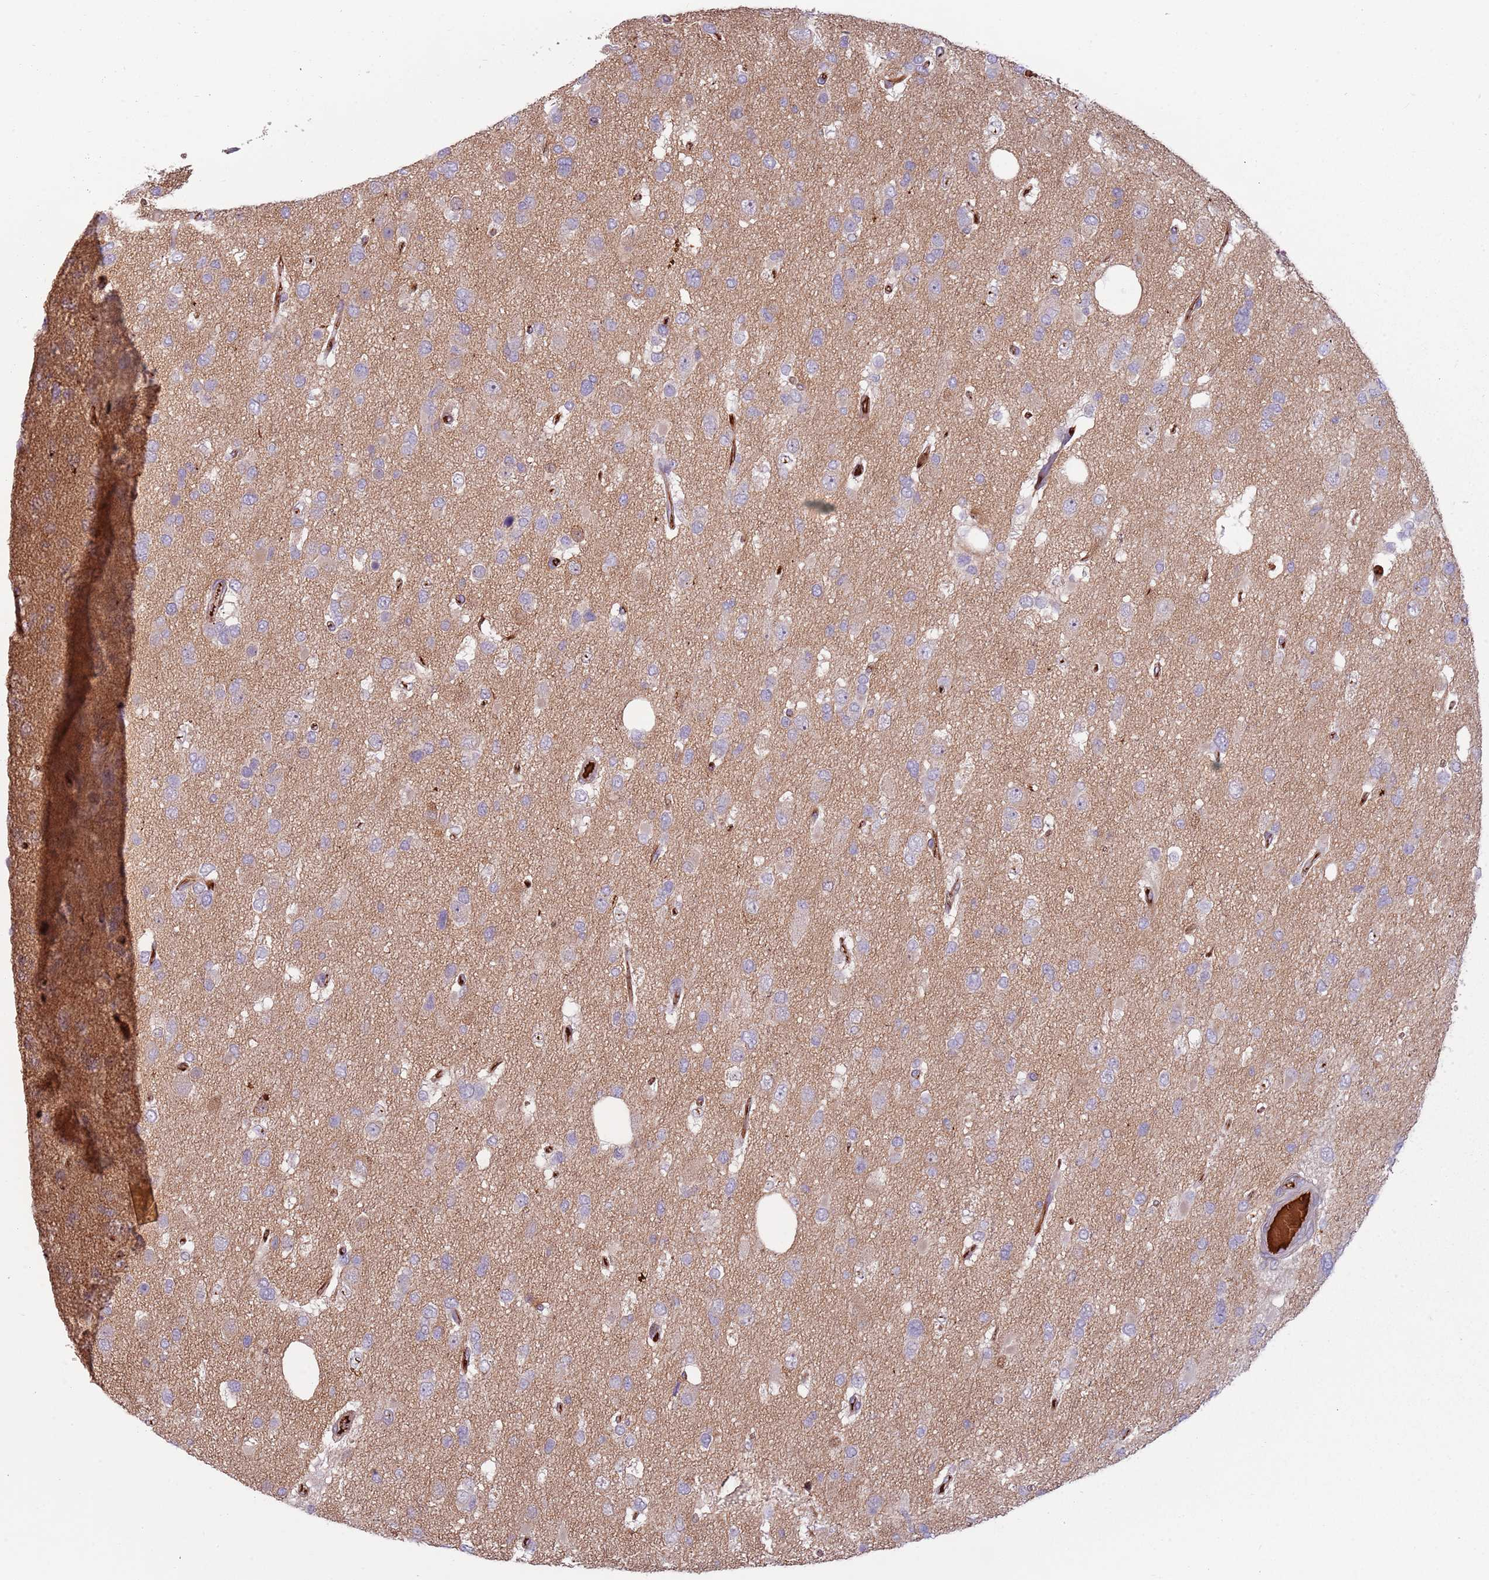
{"staining": {"intensity": "negative", "quantity": "none", "location": "none"}, "tissue": "glioma", "cell_type": "Tumor cells", "image_type": "cancer", "snomed": [{"axis": "morphology", "description": "Glioma, malignant, High grade"}, {"axis": "topography", "description": "Brain"}], "caption": "Immunohistochemistry image of neoplastic tissue: human malignant glioma (high-grade) stained with DAB demonstrates no significant protein staining in tumor cells. (Brightfield microscopy of DAB immunohistochemistry at high magnification).", "gene": "NADK", "patient": {"sex": "male", "age": 53}}